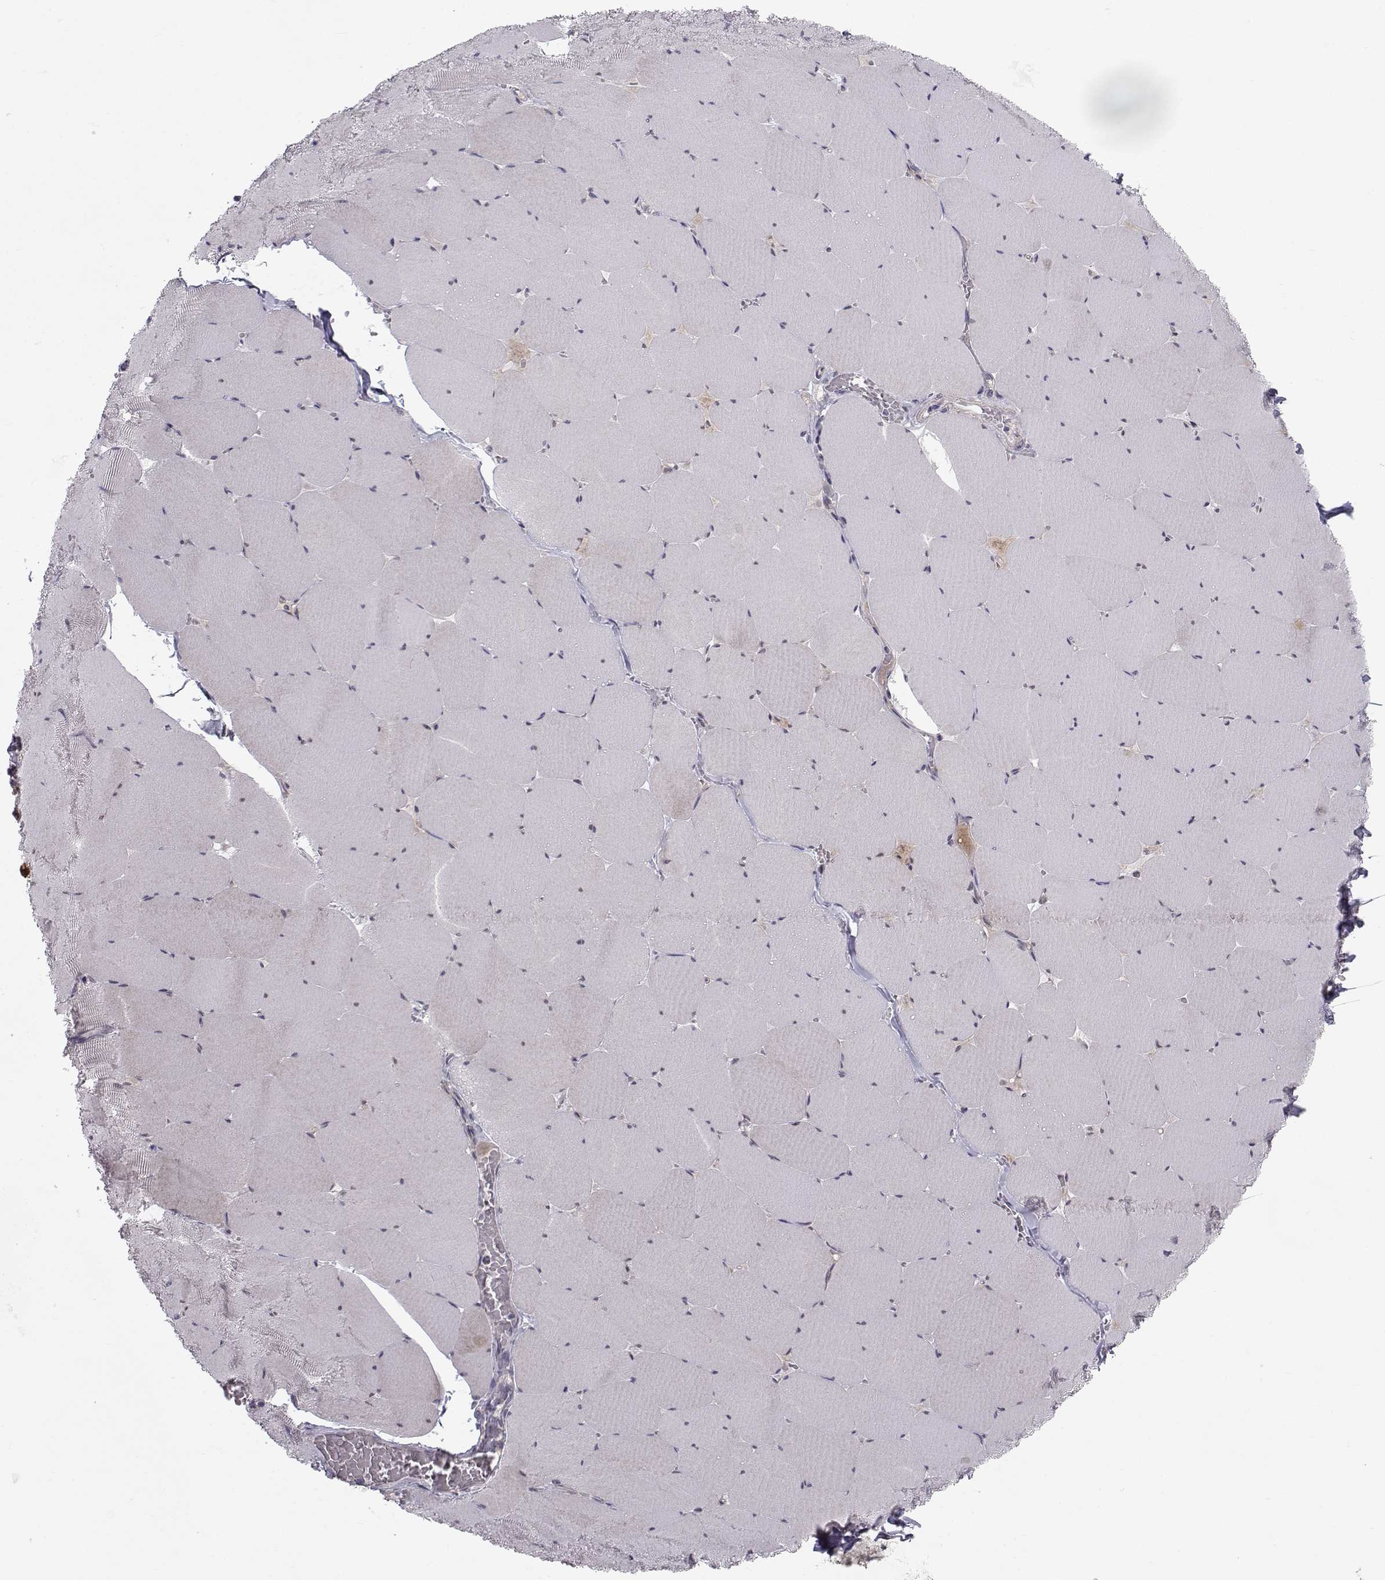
{"staining": {"intensity": "negative", "quantity": "none", "location": "none"}, "tissue": "skeletal muscle", "cell_type": "Myocytes", "image_type": "normal", "snomed": [{"axis": "morphology", "description": "Normal tissue, NOS"}, {"axis": "morphology", "description": "Malignant melanoma, Metastatic site"}, {"axis": "topography", "description": "Skeletal muscle"}], "caption": "The IHC micrograph has no significant staining in myocytes of skeletal muscle. (DAB IHC visualized using brightfield microscopy, high magnification).", "gene": "HSP90AB1", "patient": {"sex": "male", "age": 50}}